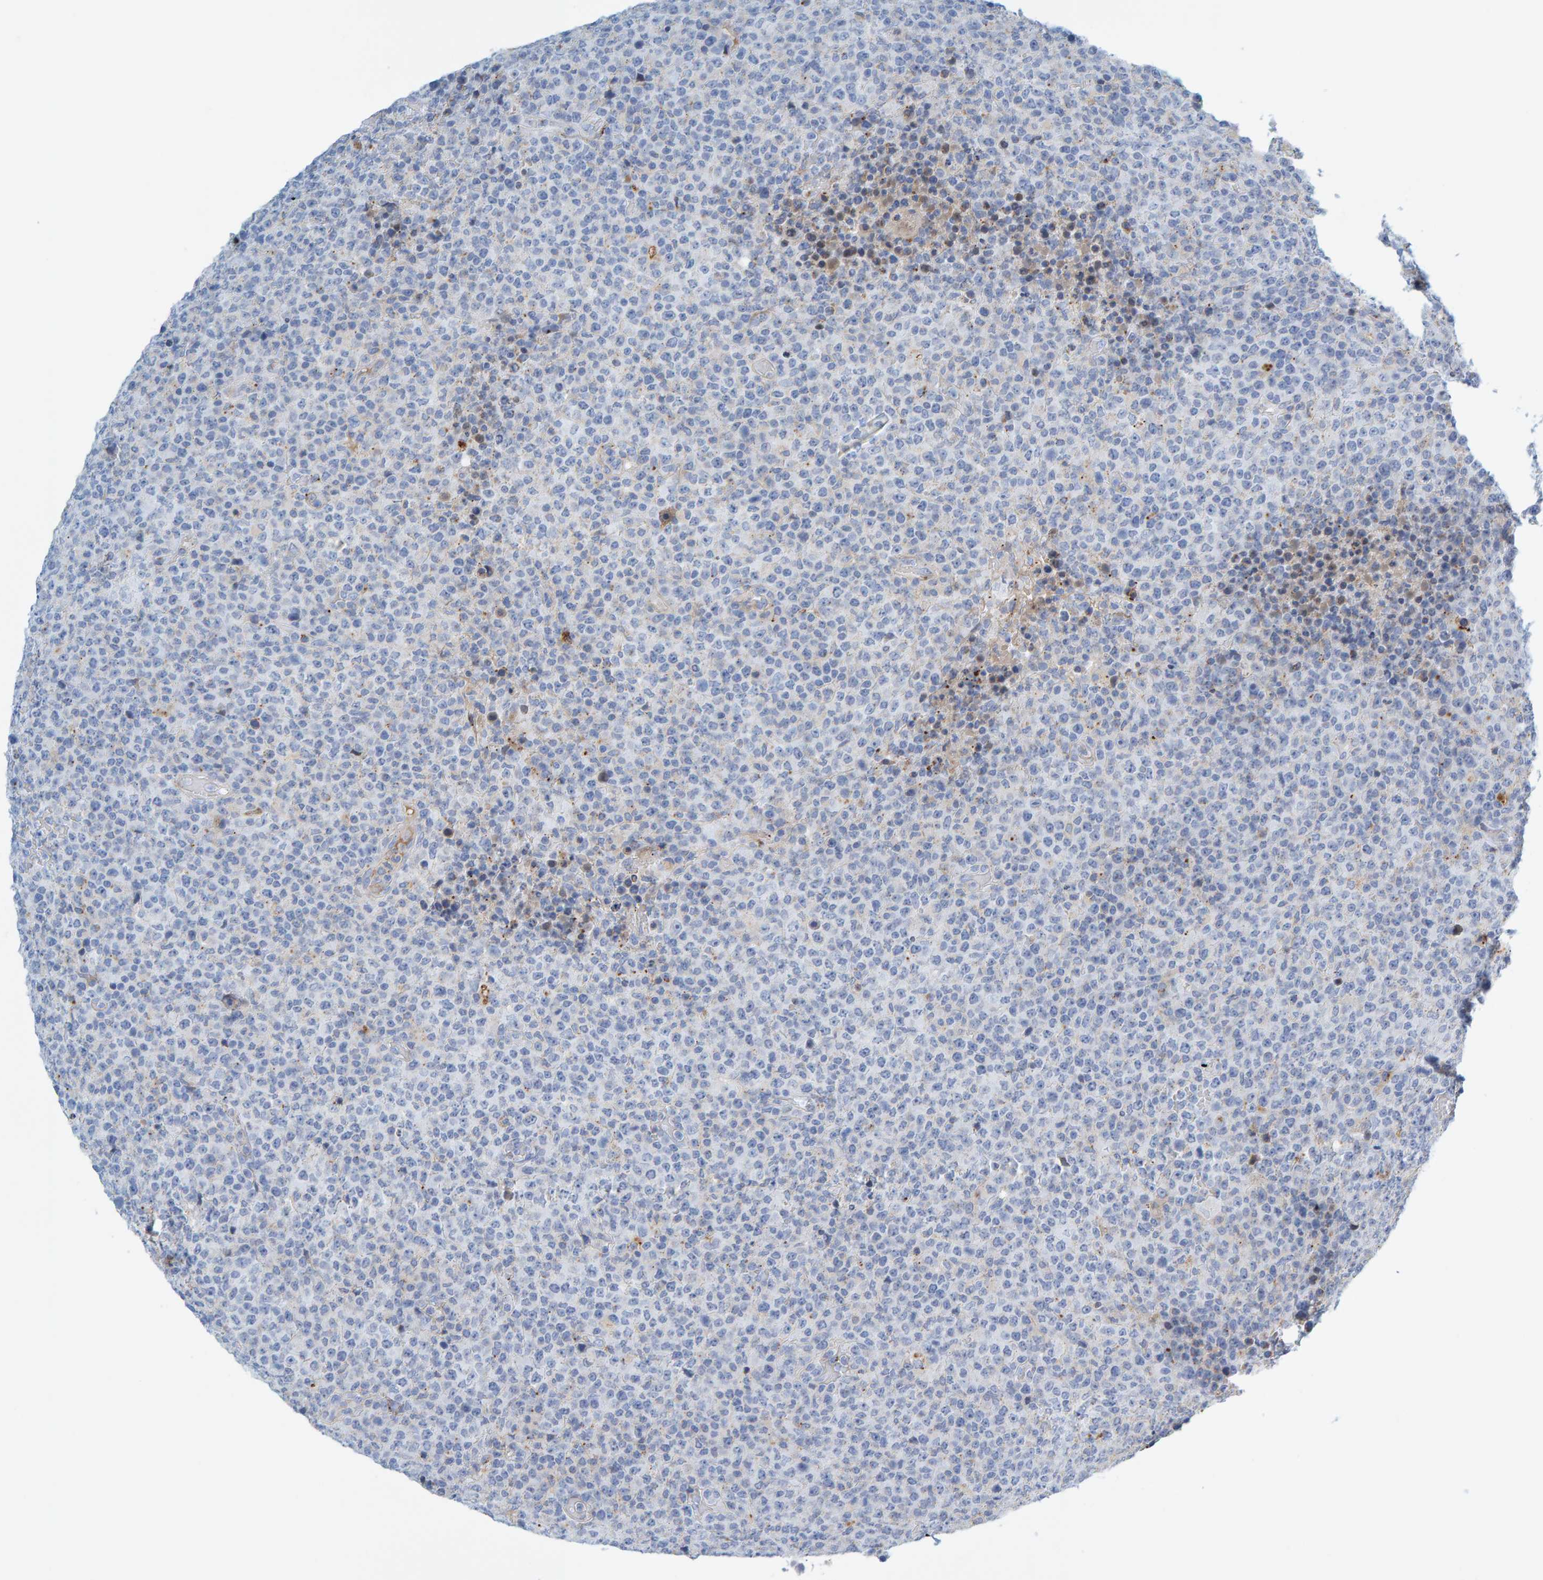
{"staining": {"intensity": "negative", "quantity": "none", "location": "none"}, "tissue": "lymphoma", "cell_type": "Tumor cells", "image_type": "cancer", "snomed": [{"axis": "morphology", "description": "Malignant lymphoma, non-Hodgkin's type, High grade"}, {"axis": "topography", "description": "Lymph node"}], "caption": "Immunohistochemistry (IHC) photomicrograph of lymphoma stained for a protein (brown), which exhibits no staining in tumor cells.", "gene": "BIN3", "patient": {"sex": "male", "age": 13}}